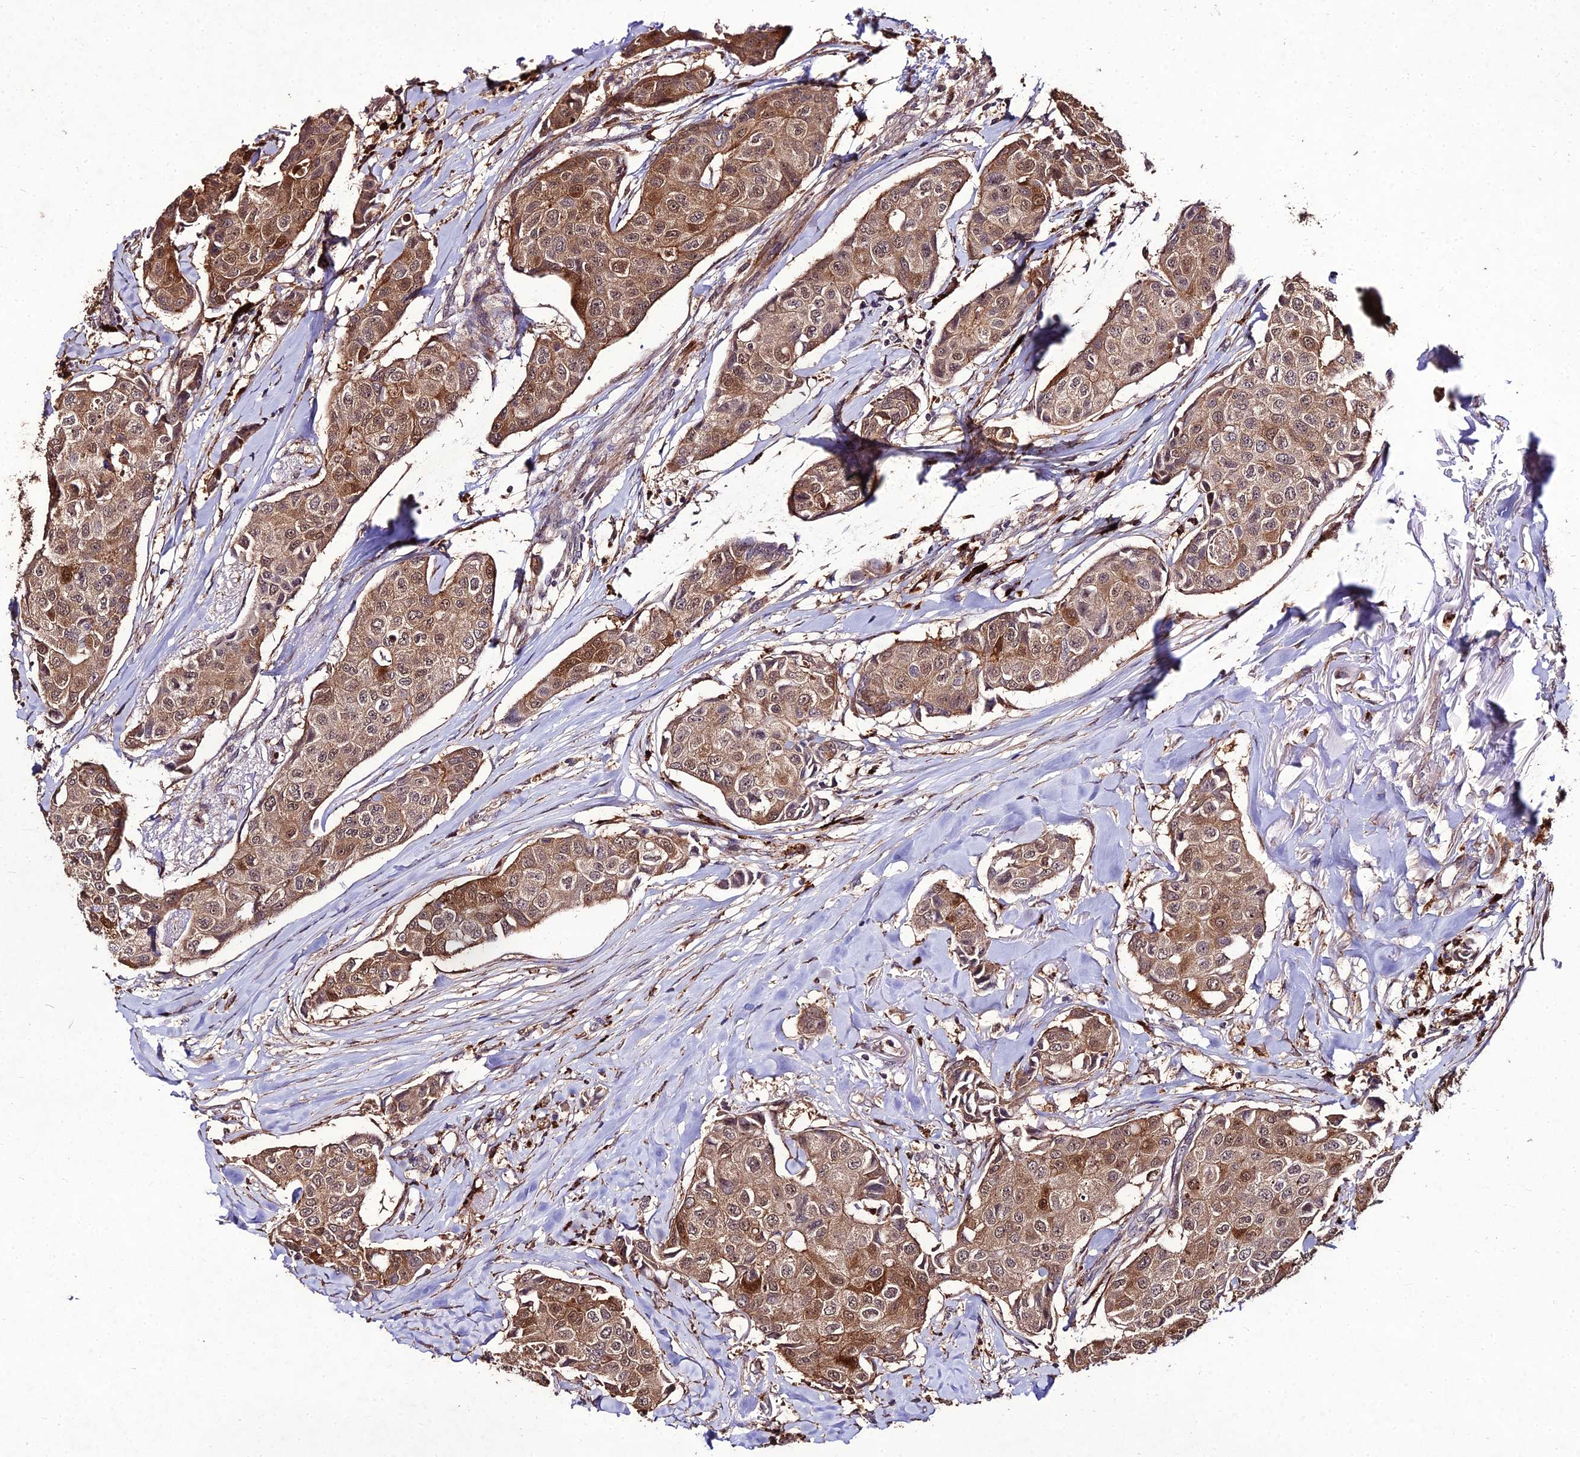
{"staining": {"intensity": "moderate", "quantity": "25%-75%", "location": "cytoplasmic/membranous,nuclear"}, "tissue": "breast cancer", "cell_type": "Tumor cells", "image_type": "cancer", "snomed": [{"axis": "morphology", "description": "Duct carcinoma"}, {"axis": "topography", "description": "Breast"}], "caption": "Moderate cytoplasmic/membranous and nuclear positivity for a protein is appreciated in approximately 25%-75% of tumor cells of breast cancer (invasive ductal carcinoma) using immunohistochemistry (IHC).", "gene": "ZNF766", "patient": {"sex": "female", "age": 80}}